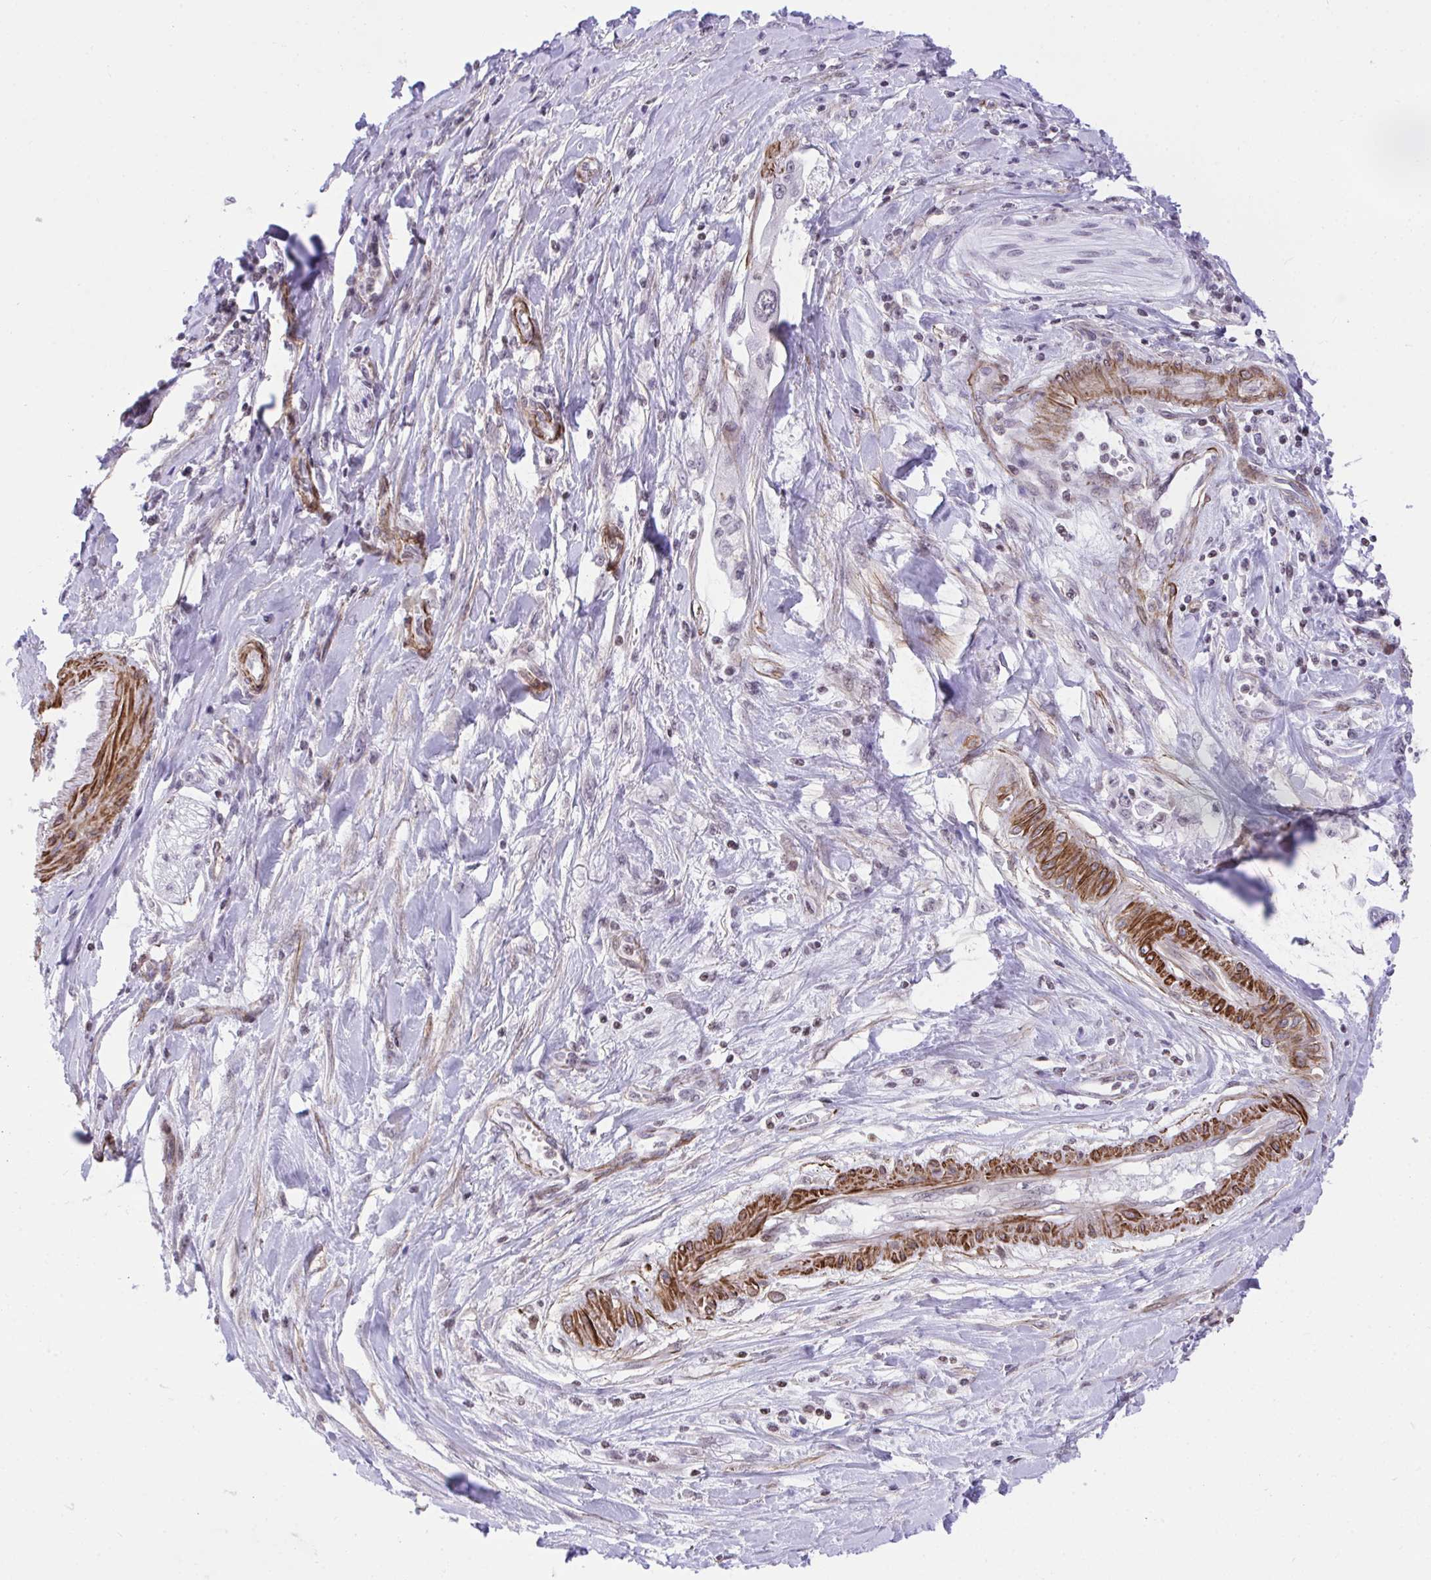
{"staining": {"intensity": "negative", "quantity": "none", "location": "none"}, "tissue": "pancreatic cancer", "cell_type": "Tumor cells", "image_type": "cancer", "snomed": [{"axis": "morphology", "description": "Adenocarcinoma, NOS"}, {"axis": "topography", "description": "Pancreas"}], "caption": "Pancreatic cancer stained for a protein using immunohistochemistry displays no expression tumor cells.", "gene": "KCNN4", "patient": {"sex": "female", "age": 61}}